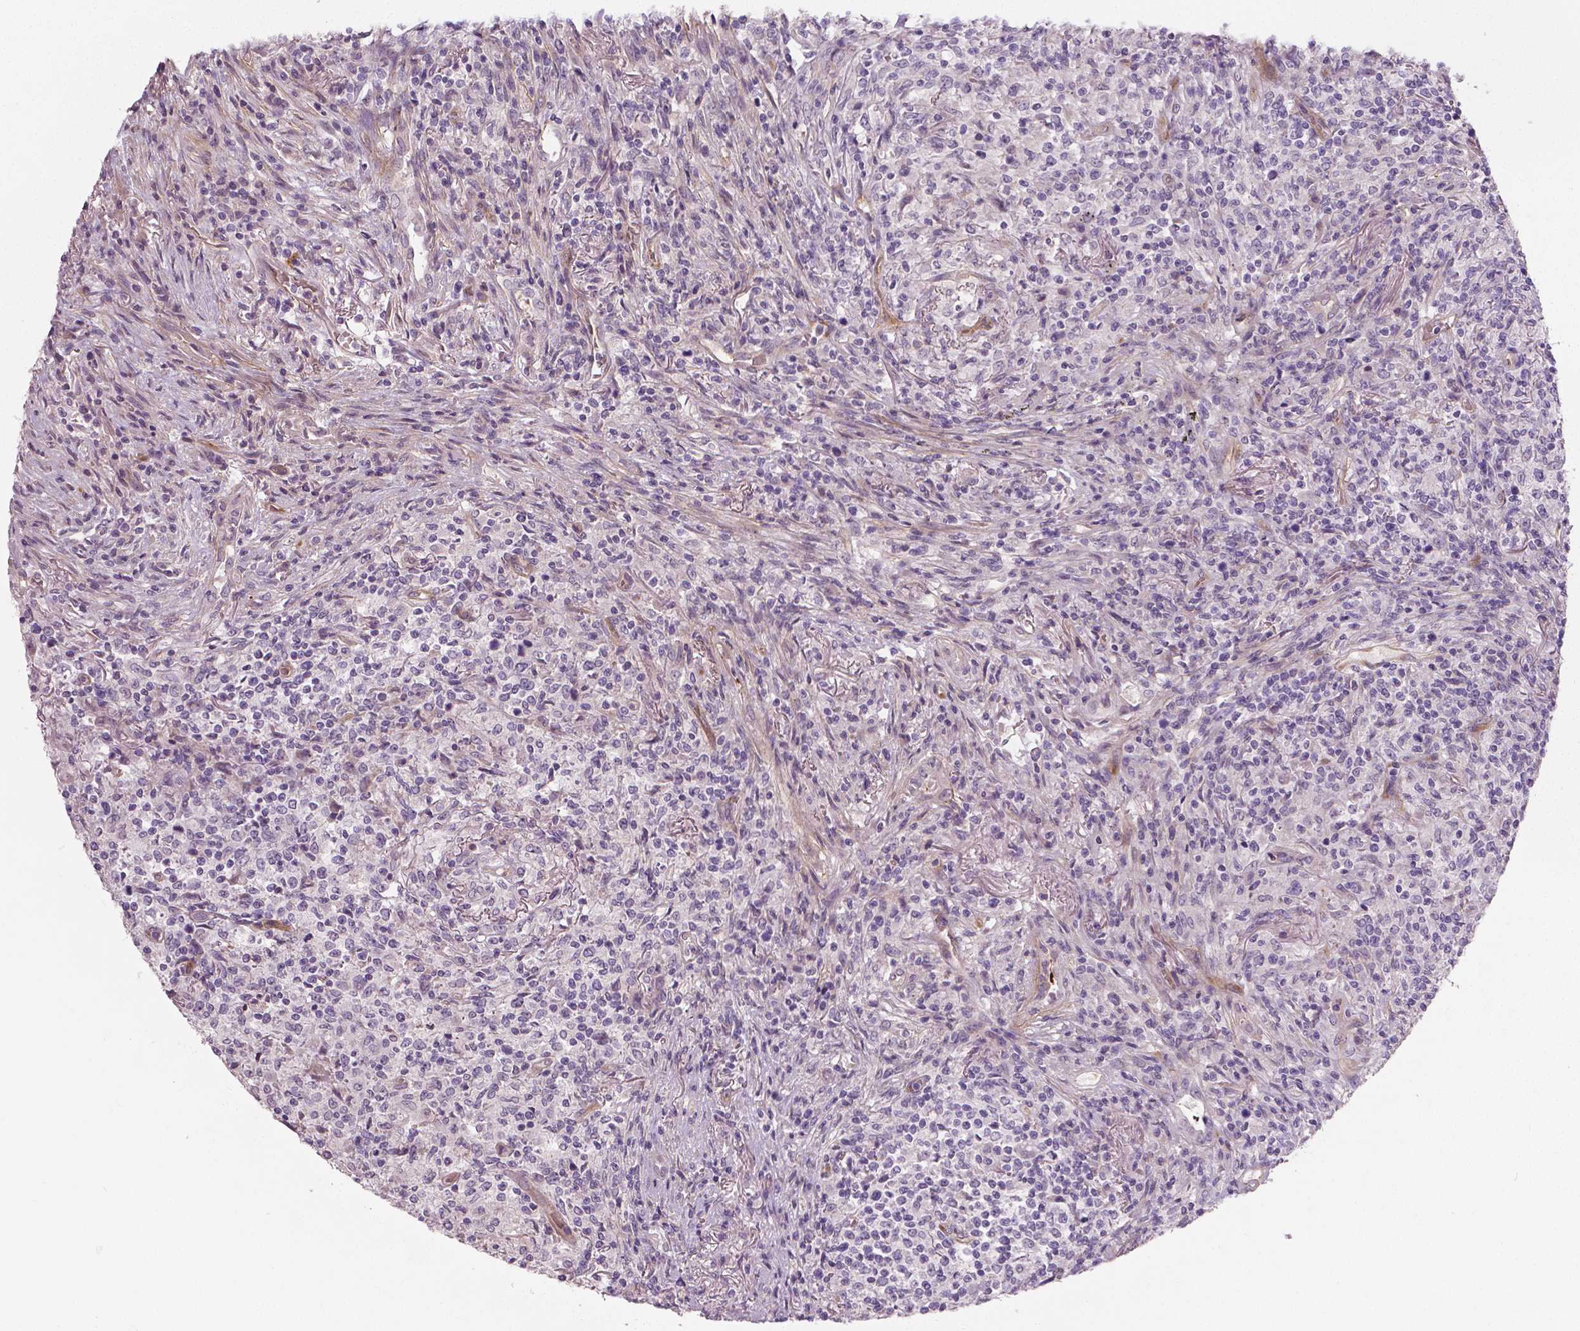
{"staining": {"intensity": "negative", "quantity": "none", "location": "none"}, "tissue": "lymphoma", "cell_type": "Tumor cells", "image_type": "cancer", "snomed": [{"axis": "morphology", "description": "Malignant lymphoma, non-Hodgkin's type, High grade"}, {"axis": "topography", "description": "Lung"}], "caption": "There is no significant positivity in tumor cells of malignant lymphoma, non-Hodgkin's type (high-grade).", "gene": "FLT1", "patient": {"sex": "male", "age": 79}}